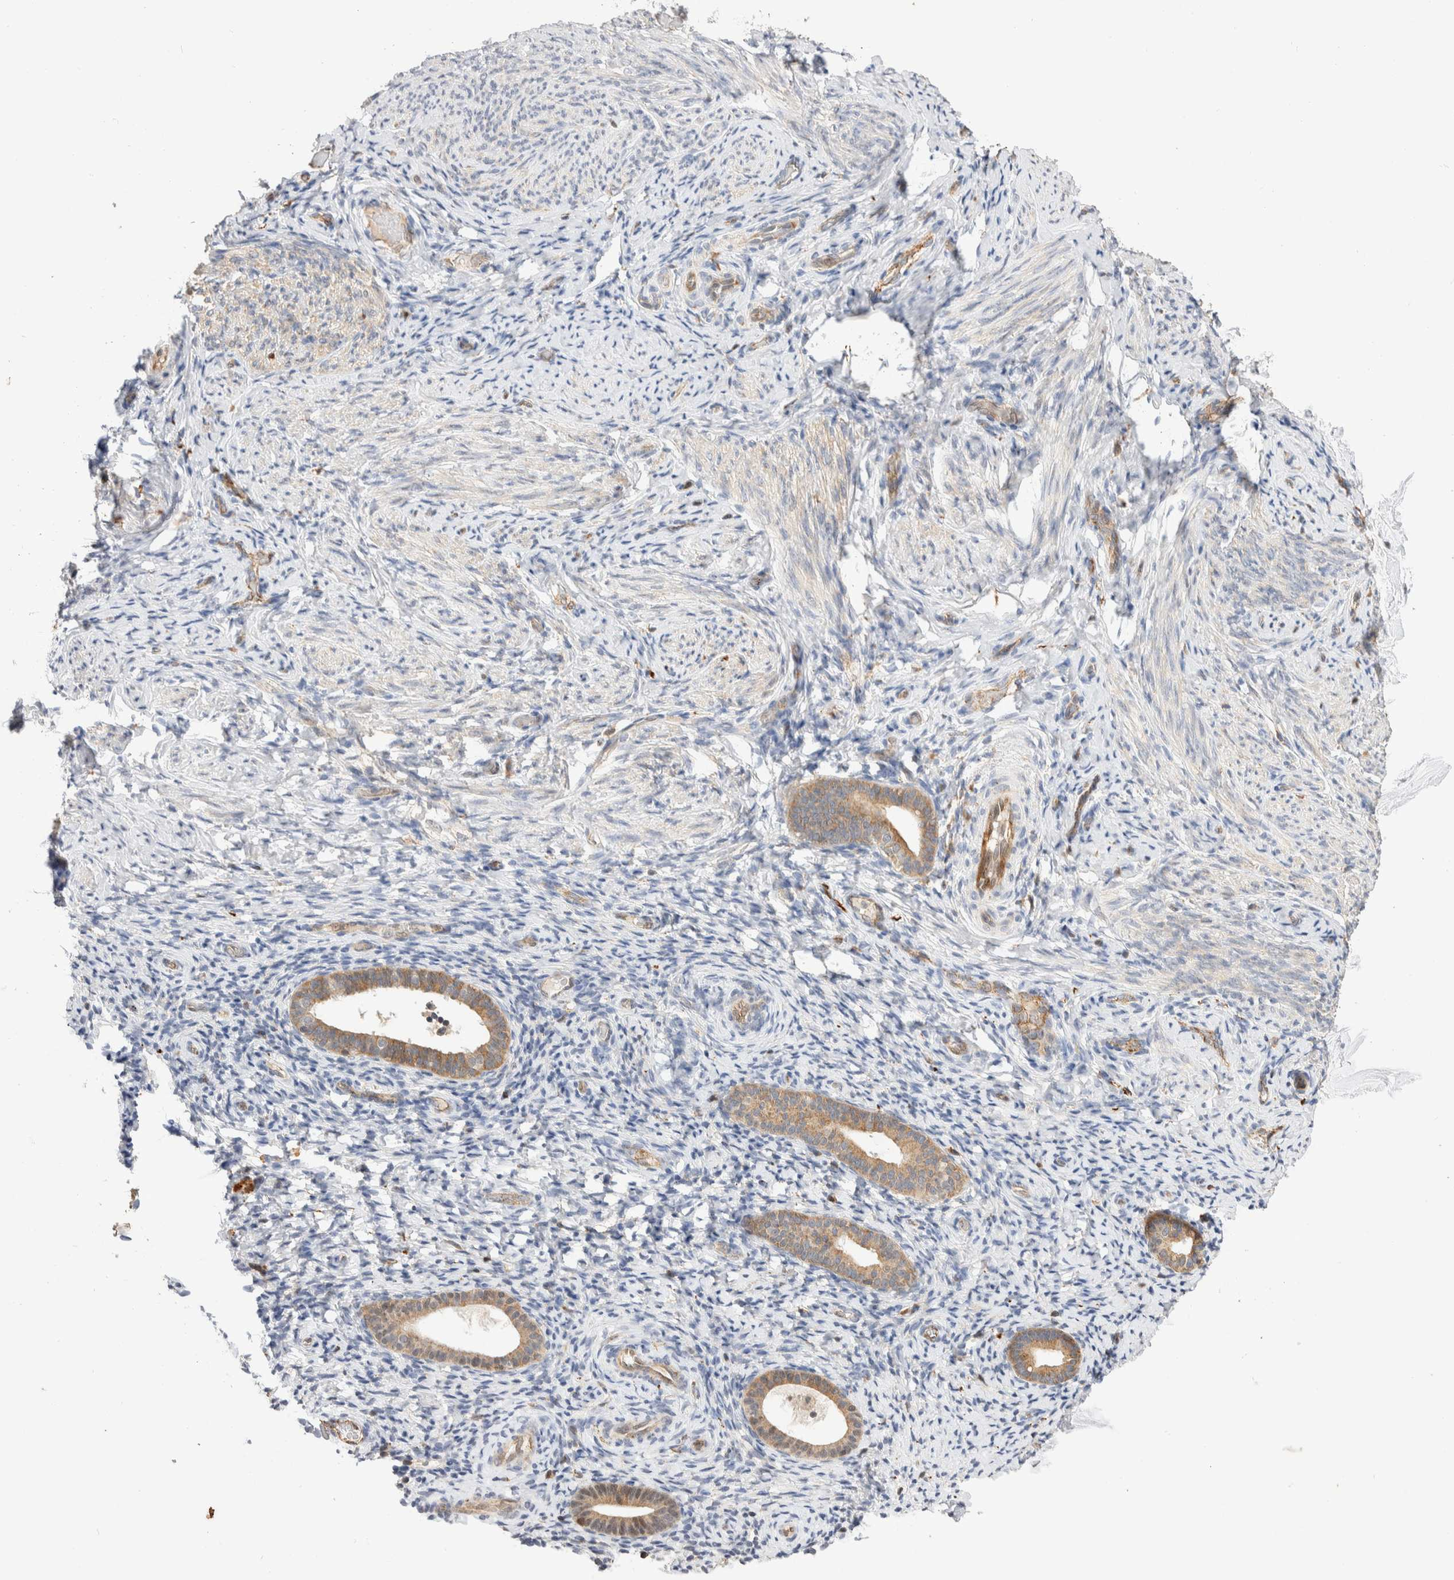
{"staining": {"intensity": "negative", "quantity": "none", "location": "none"}, "tissue": "endometrium", "cell_type": "Cells in endometrial stroma", "image_type": "normal", "snomed": [{"axis": "morphology", "description": "Normal tissue, NOS"}, {"axis": "topography", "description": "Endometrium"}], "caption": "A histopathology image of endometrium stained for a protein reveals no brown staining in cells in endometrial stroma.", "gene": "NSMAF", "patient": {"sex": "female", "age": 51}}